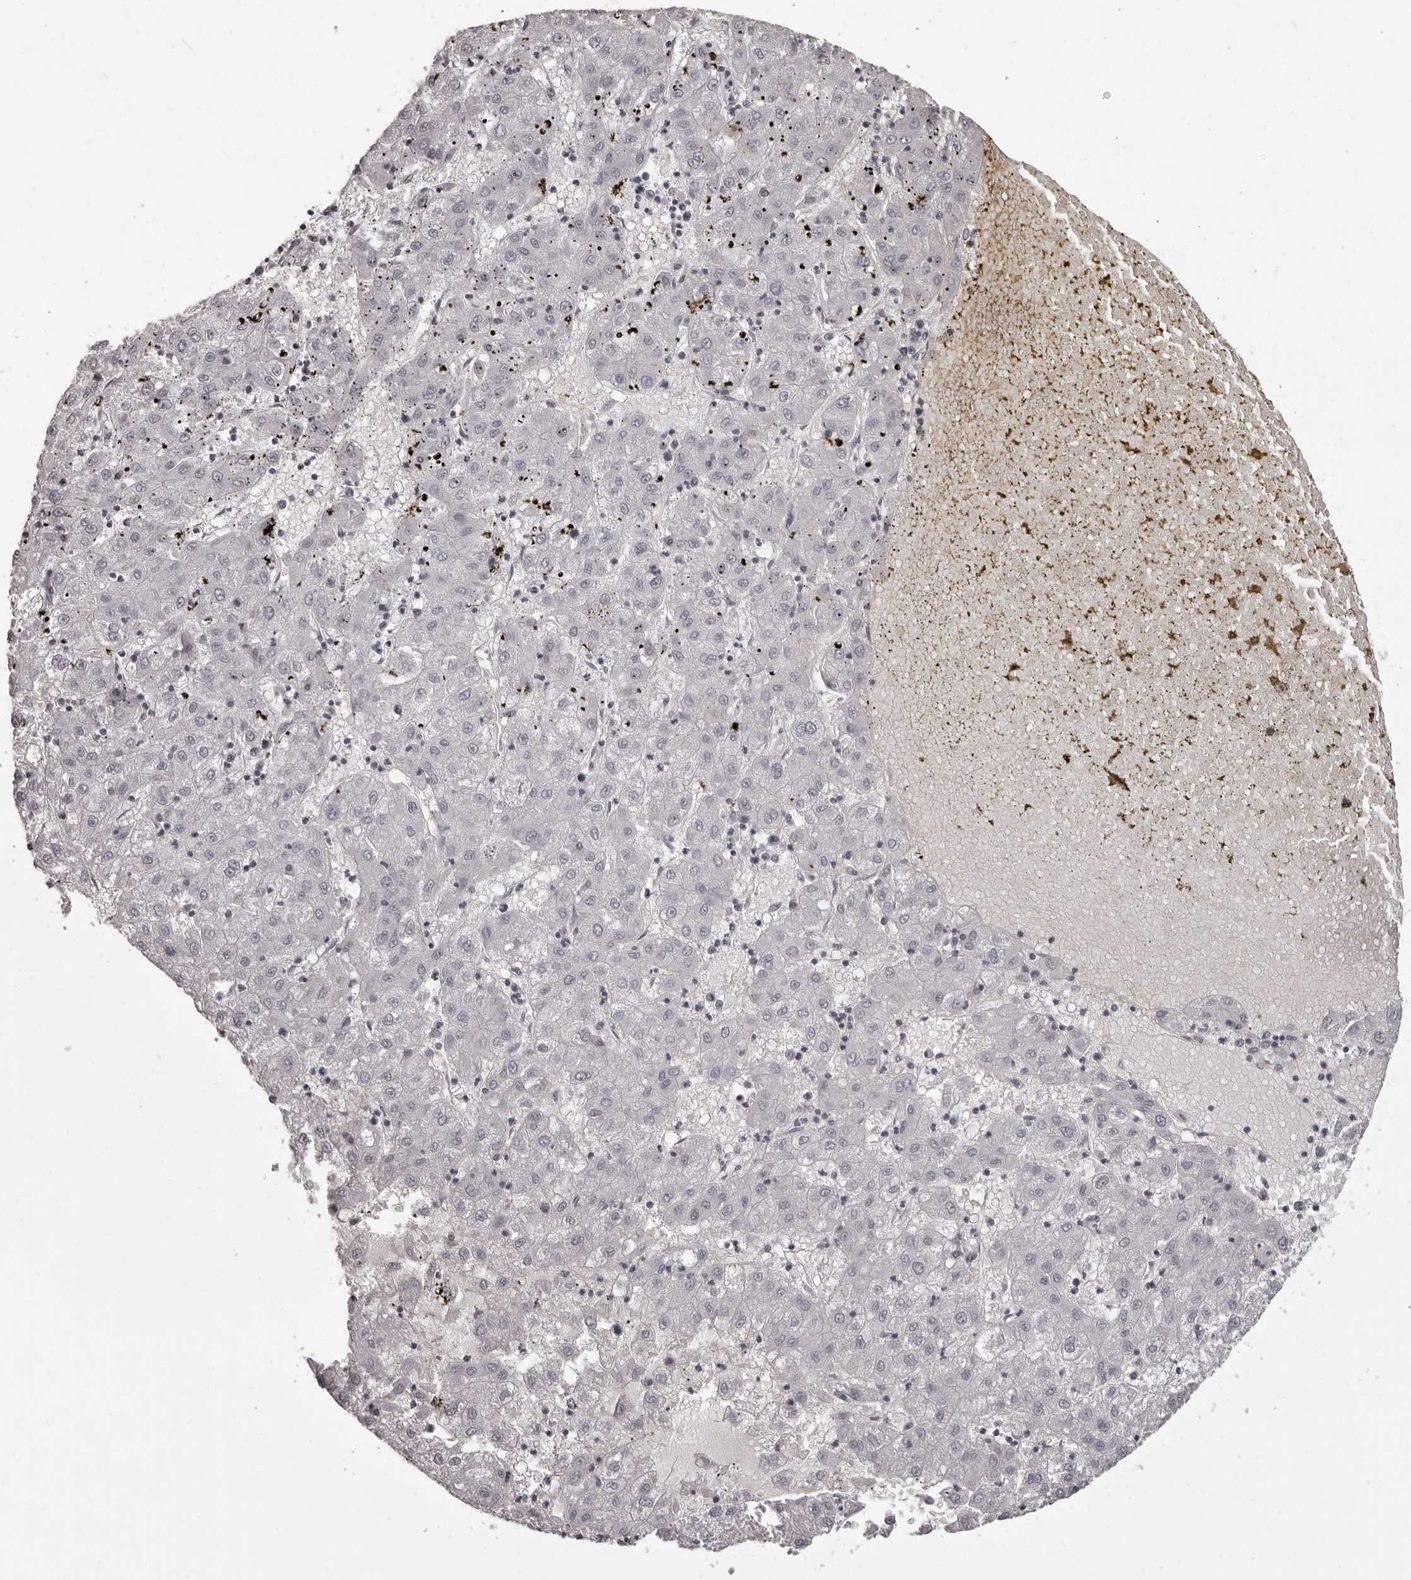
{"staining": {"intensity": "negative", "quantity": "none", "location": "none"}, "tissue": "liver cancer", "cell_type": "Tumor cells", "image_type": "cancer", "snomed": [{"axis": "morphology", "description": "Carcinoma, Hepatocellular, NOS"}, {"axis": "topography", "description": "Liver"}], "caption": "A high-resolution micrograph shows immunohistochemistry staining of liver hepatocellular carcinoma, which shows no significant staining in tumor cells.", "gene": "C8orf74", "patient": {"sex": "male", "age": 72}}